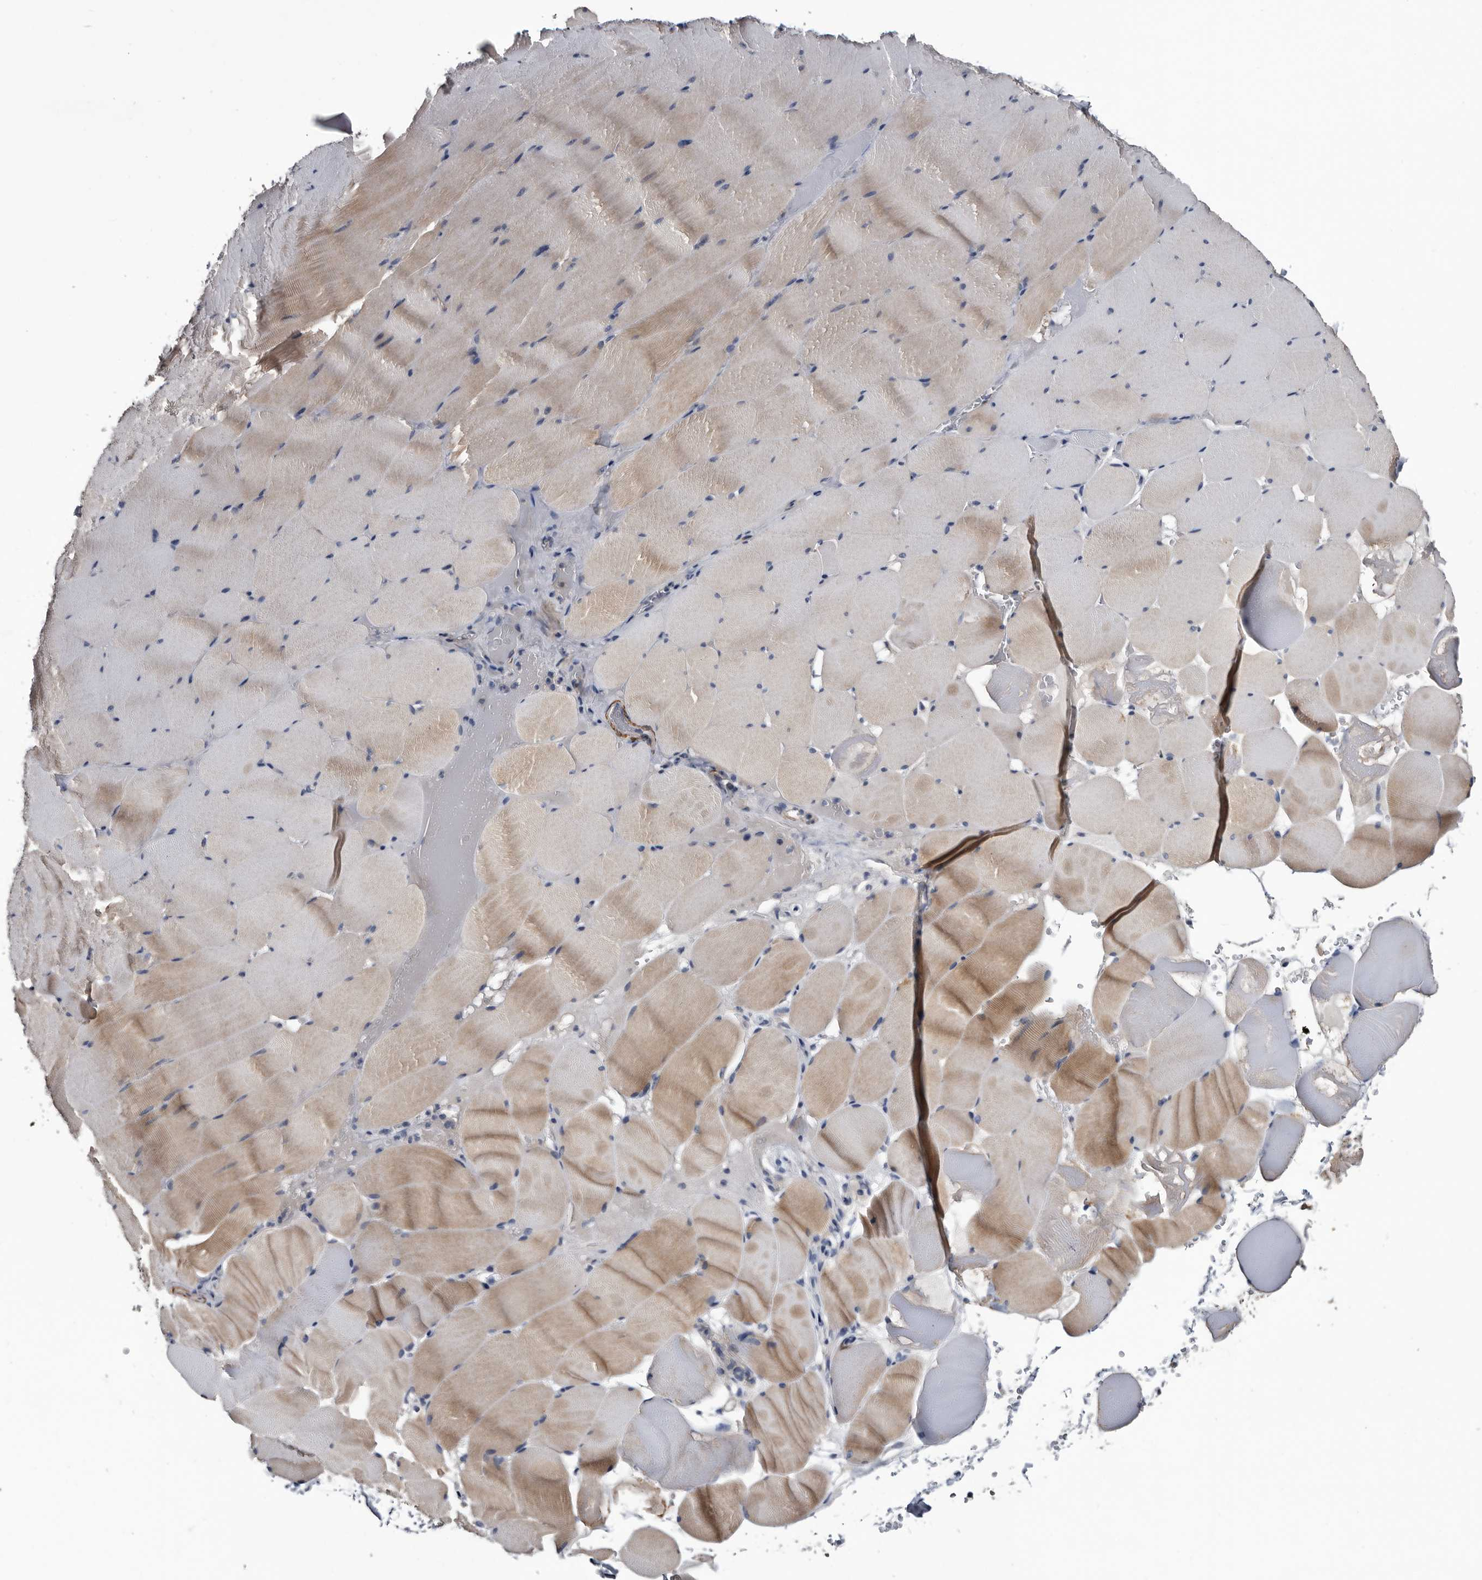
{"staining": {"intensity": "moderate", "quantity": "25%-75%", "location": "cytoplasmic/membranous"}, "tissue": "skeletal muscle", "cell_type": "Myocytes", "image_type": "normal", "snomed": [{"axis": "morphology", "description": "Normal tissue, NOS"}, {"axis": "topography", "description": "Skeletal muscle"}], "caption": "Immunohistochemistry micrograph of unremarkable skeletal muscle: human skeletal muscle stained using IHC reveals medium levels of moderate protein expression localized specifically in the cytoplasmic/membranous of myocytes, appearing as a cytoplasmic/membranous brown color.", "gene": "IARS1", "patient": {"sex": "male", "age": 62}}